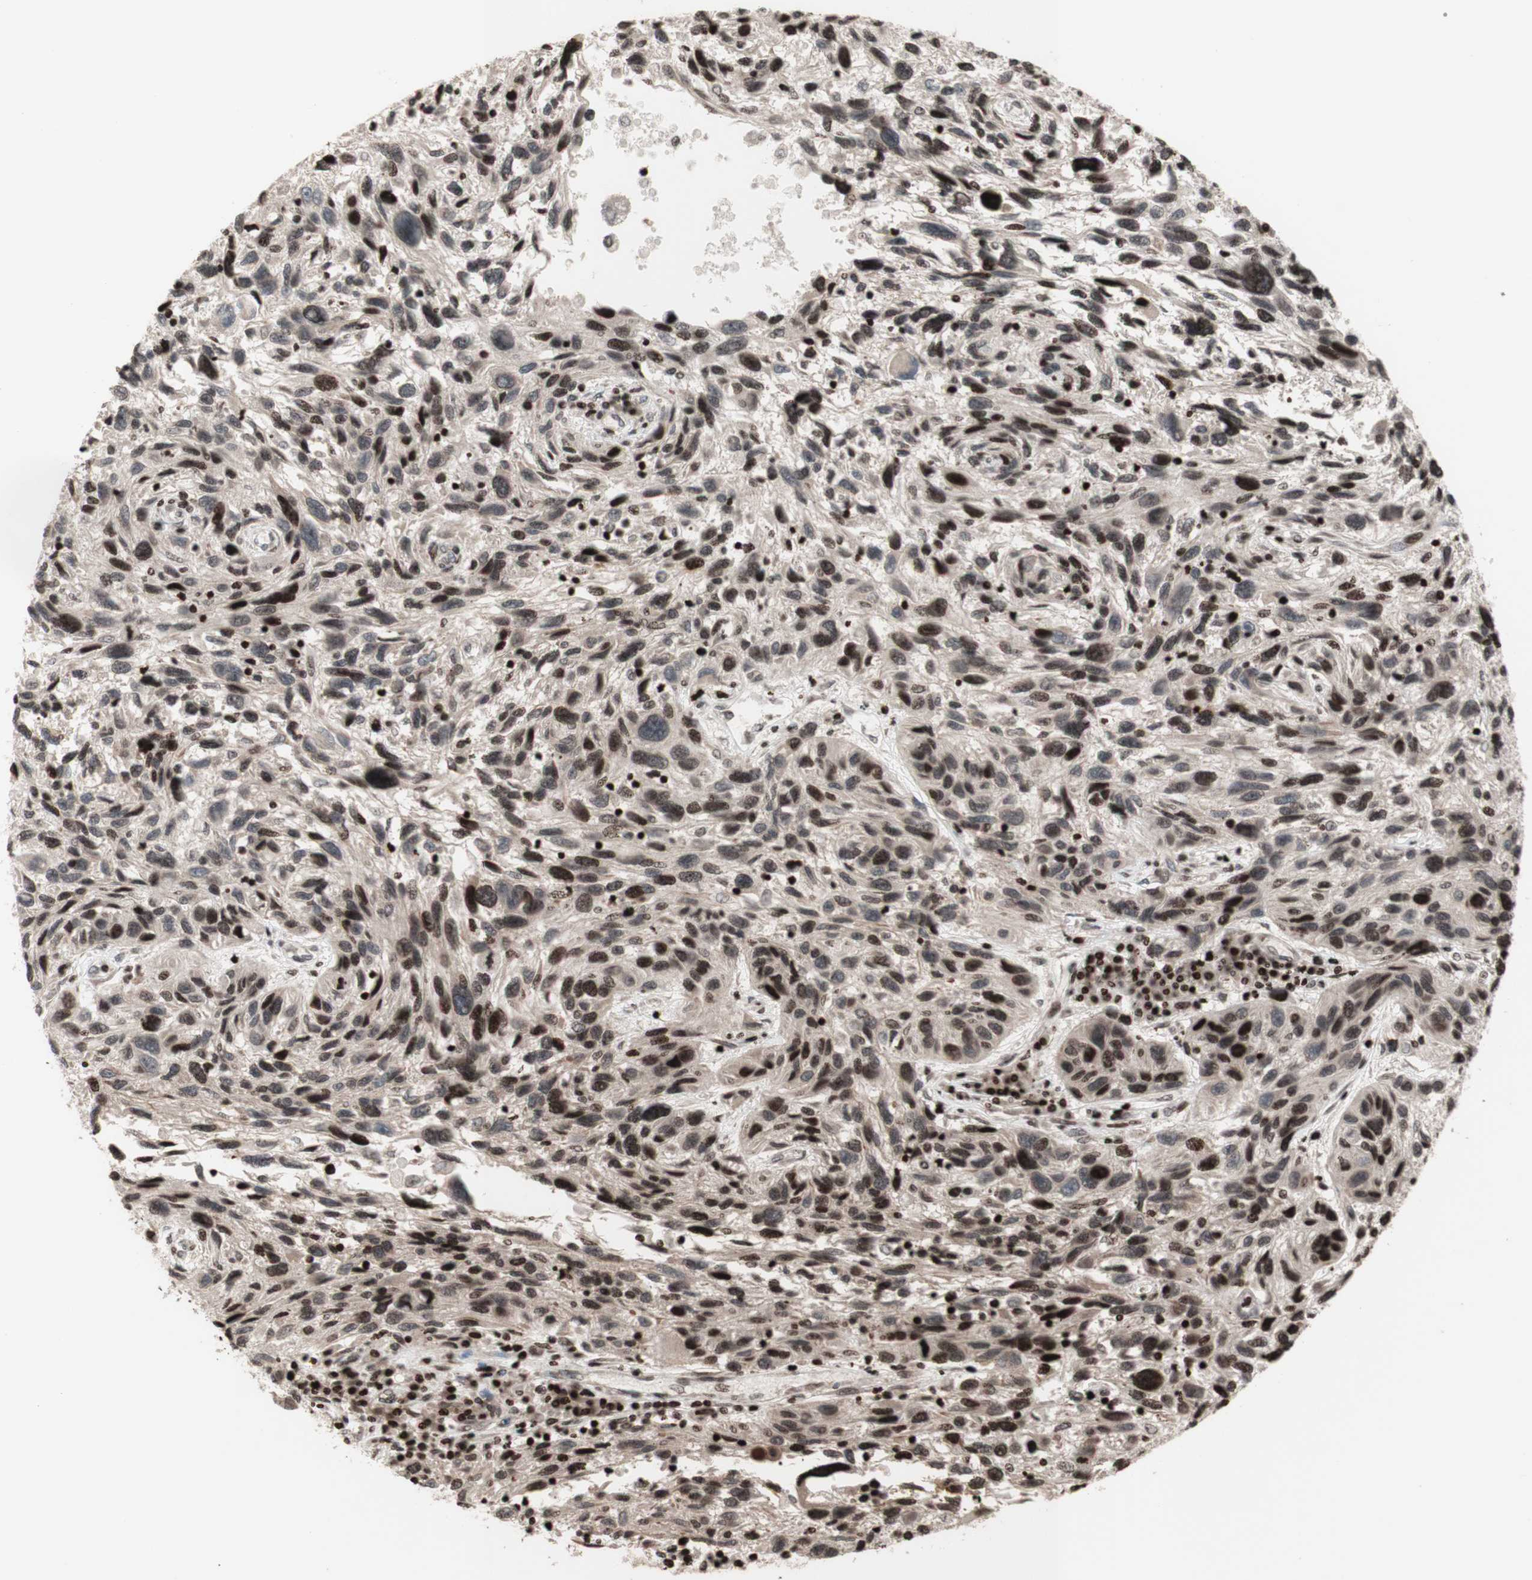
{"staining": {"intensity": "strong", "quantity": "25%-75%", "location": "cytoplasmic/membranous,nuclear"}, "tissue": "melanoma", "cell_type": "Tumor cells", "image_type": "cancer", "snomed": [{"axis": "morphology", "description": "Malignant melanoma, NOS"}, {"axis": "topography", "description": "Skin"}], "caption": "IHC image of human malignant melanoma stained for a protein (brown), which exhibits high levels of strong cytoplasmic/membranous and nuclear expression in about 25%-75% of tumor cells.", "gene": "POLA1", "patient": {"sex": "male", "age": 53}}